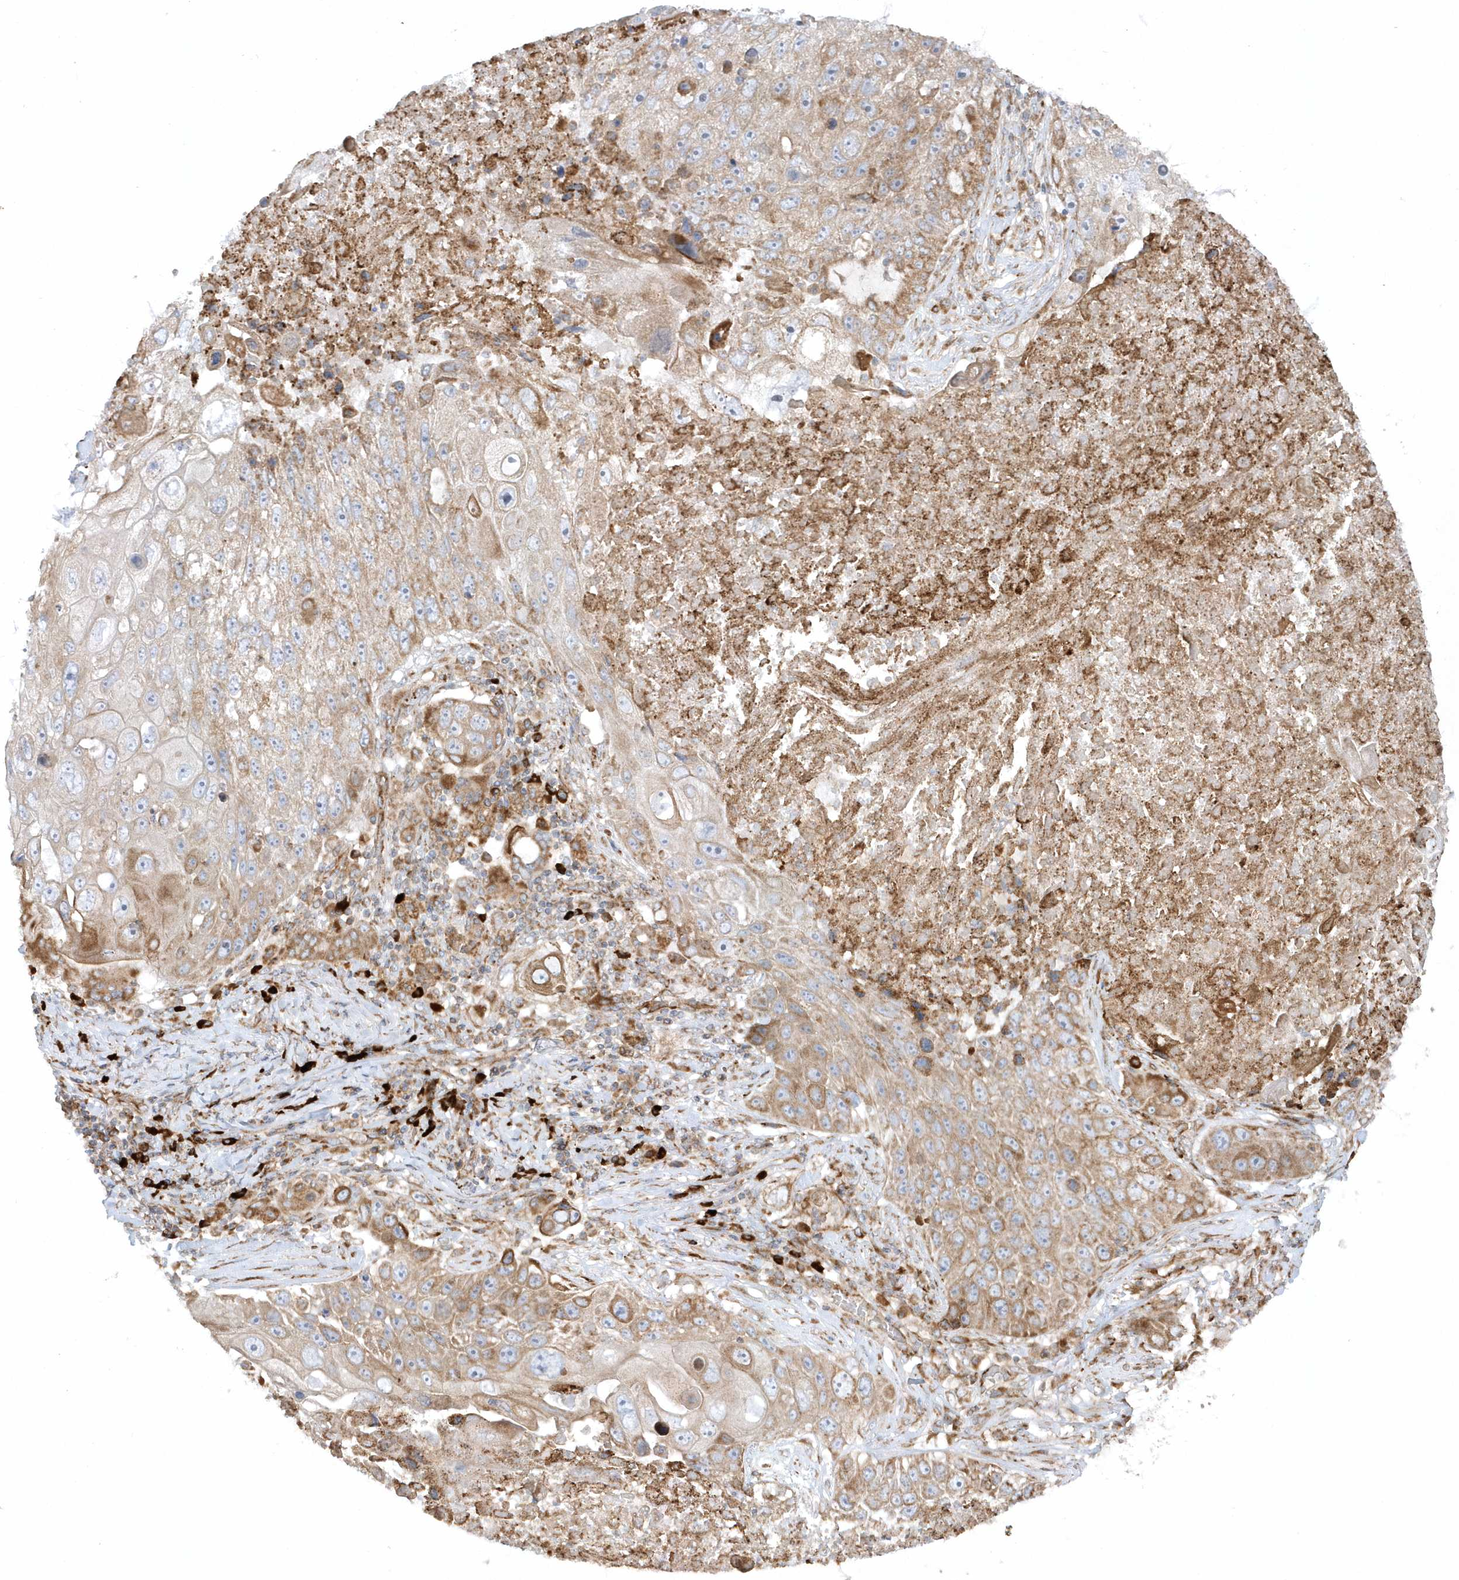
{"staining": {"intensity": "moderate", "quantity": ">75%", "location": "cytoplasmic/membranous"}, "tissue": "lung cancer", "cell_type": "Tumor cells", "image_type": "cancer", "snomed": [{"axis": "morphology", "description": "Squamous cell carcinoma, NOS"}, {"axis": "topography", "description": "Lung"}], "caption": "Lung squamous cell carcinoma stained for a protein (brown) exhibits moderate cytoplasmic/membranous positive positivity in approximately >75% of tumor cells.", "gene": "SH3BP2", "patient": {"sex": "male", "age": 61}}